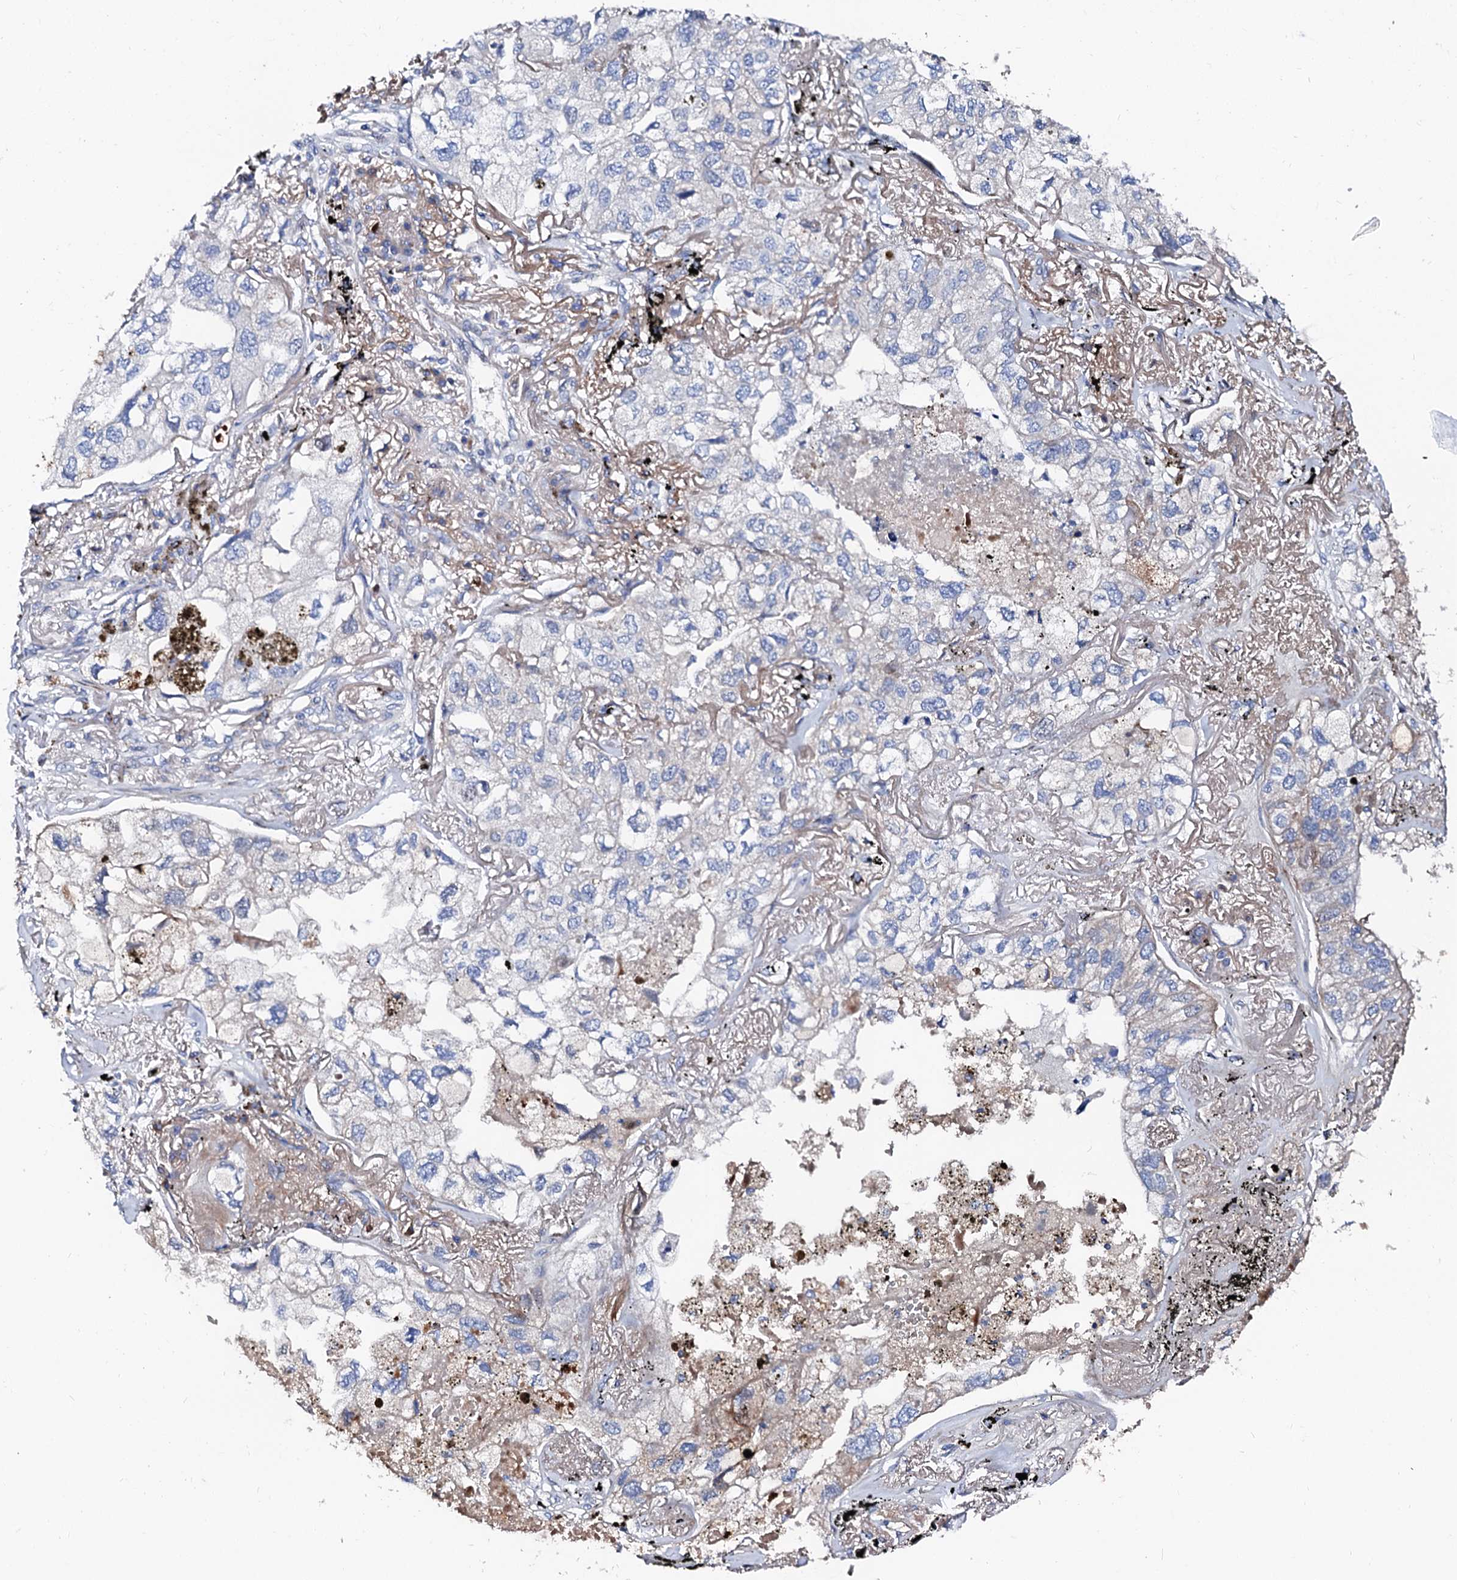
{"staining": {"intensity": "negative", "quantity": "none", "location": "none"}, "tissue": "lung cancer", "cell_type": "Tumor cells", "image_type": "cancer", "snomed": [{"axis": "morphology", "description": "Adenocarcinoma, NOS"}, {"axis": "topography", "description": "Lung"}], "caption": "High power microscopy micrograph of an IHC histopathology image of lung adenocarcinoma, revealing no significant expression in tumor cells.", "gene": "SLC10A7", "patient": {"sex": "male", "age": 65}}